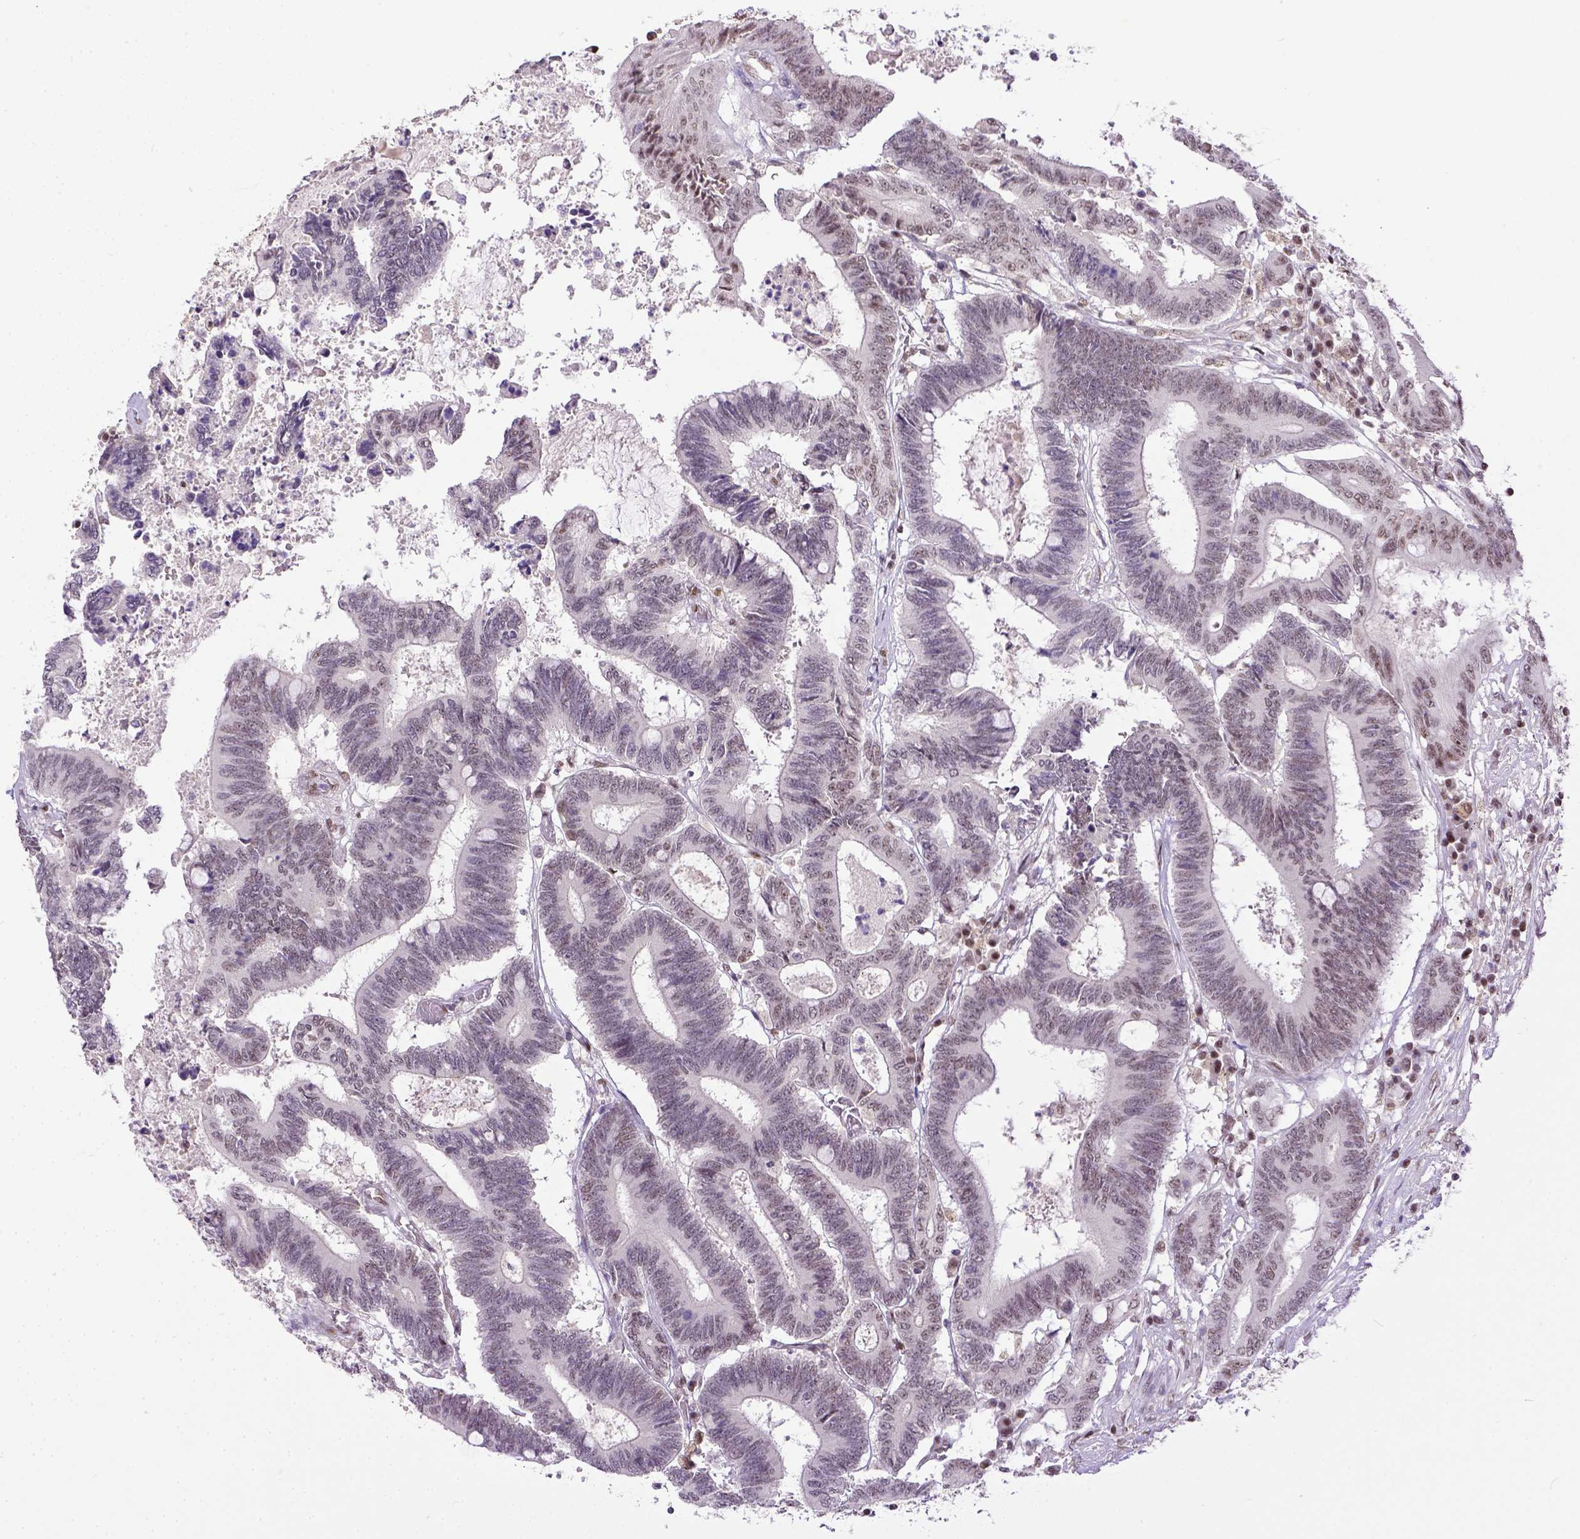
{"staining": {"intensity": "negative", "quantity": "none", "location": "none"}, "tissue": "colorectal cancer", "cell_type": "Tumor cells", "image_type": "cancer", "snomed": [{"axis": "morphology", "description": "Adenocarcinoma, NOS"}, {"axis": "topography", "description": "Rectum"}], "caption": "Histopathology image shows no significant protein staining in tumor cells of colorectal cancer (adenocarcinoma). (Brightfield microscopy of DAB (3,3'-diaminobenzidine) immunohistochemistry (IHC) at high magnification).", "gene": "ERCC1", "patient": {"sex": "male", "age": 54}}